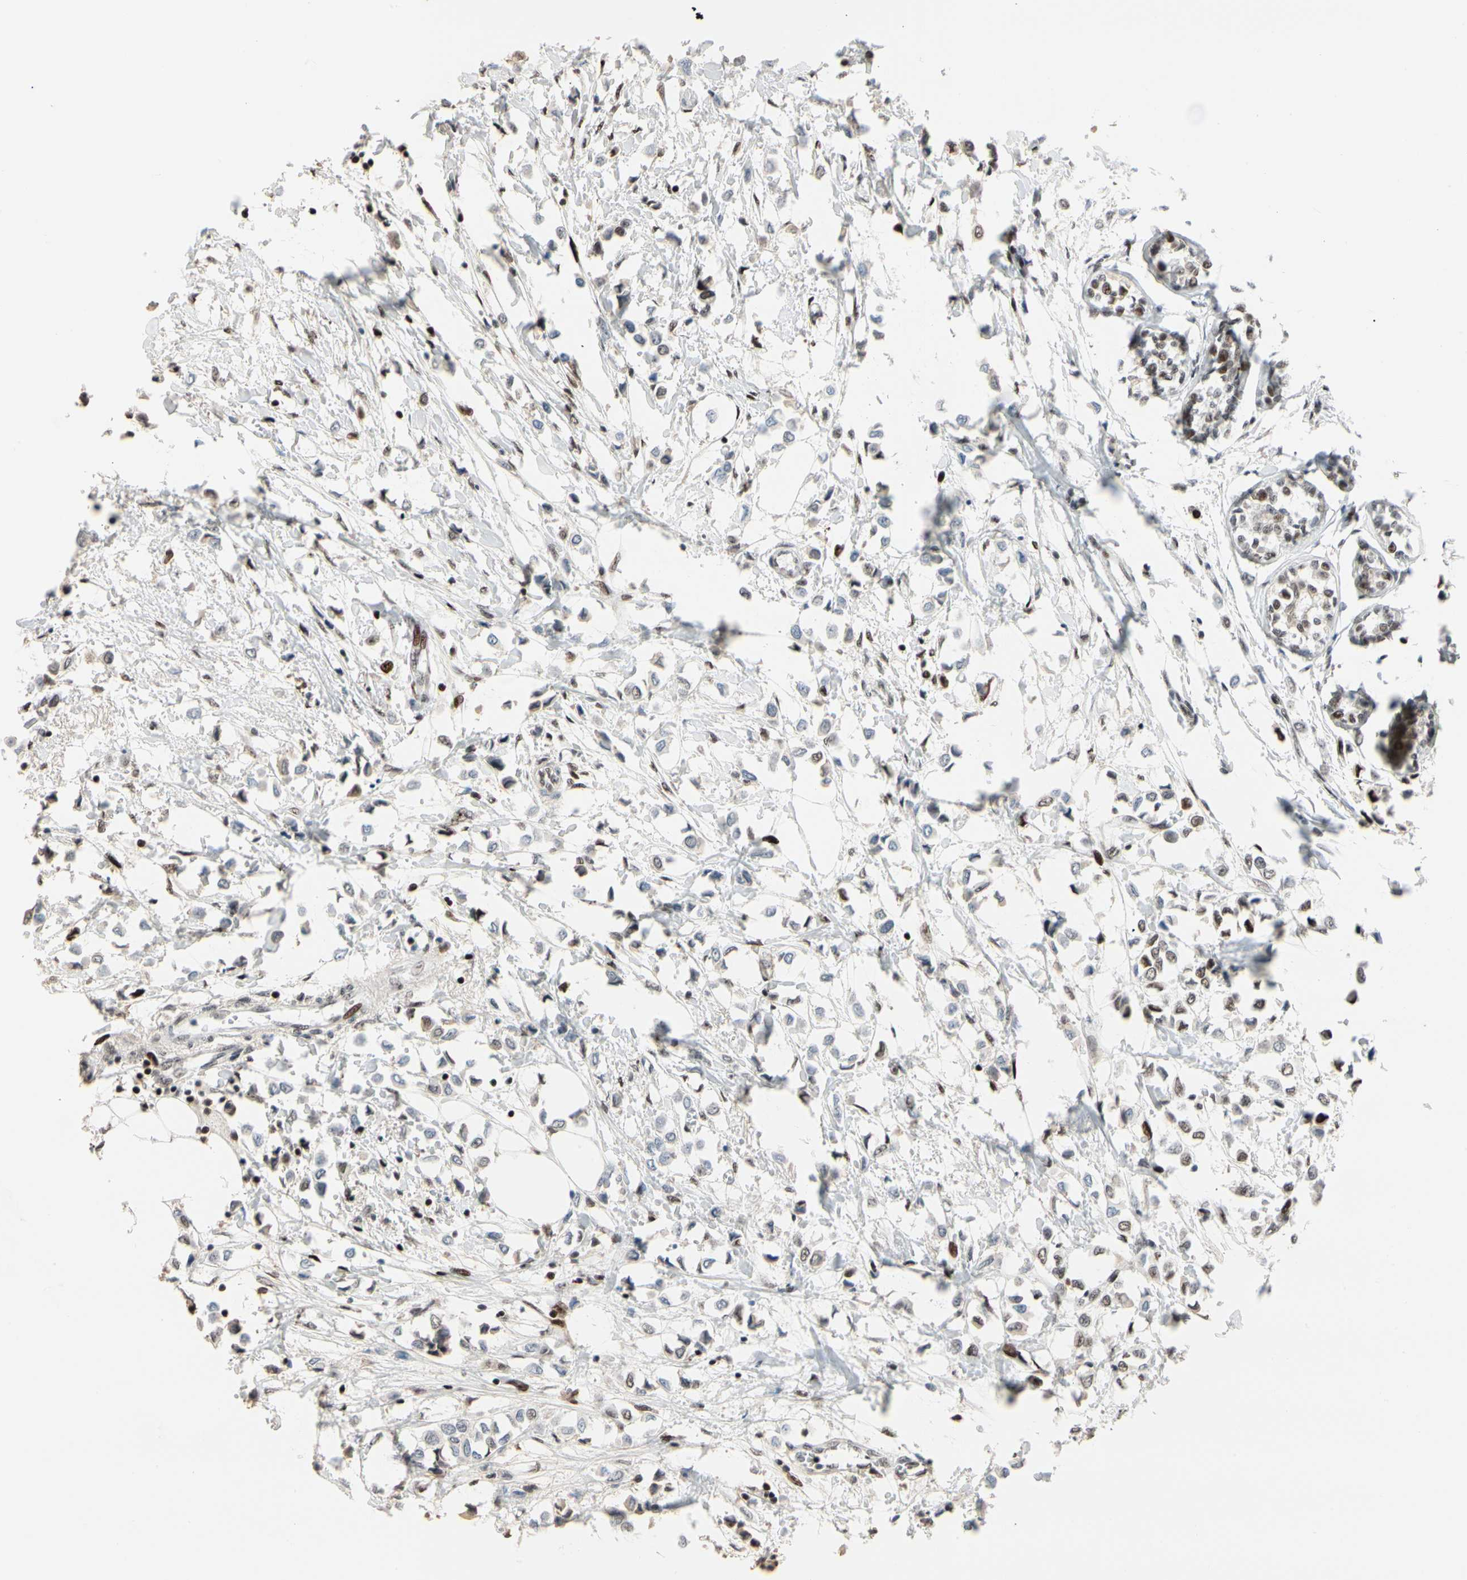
{"staining": {"intensity": "moderate", "quantity": "25%-75%", "location": "nuclear"}, "tissue": "breast cancer", "cell_type": "Tumor cells", "image_type": "cancer", "snomed": [{"axis": "morphology", "description": "Lobular carcinoma"}, {"axis": "topography", "description": "Breast"}], "caption": "Breast cancer stained with immunohistochemistry exhibits moderate nuclear positivity in approximately 25%-75% of tumor cells. (DAB = brown stain, brightfield microscopy at high magnification).", "gene": "FOXO3", "patient": {"sex": "female", "age": 51}}